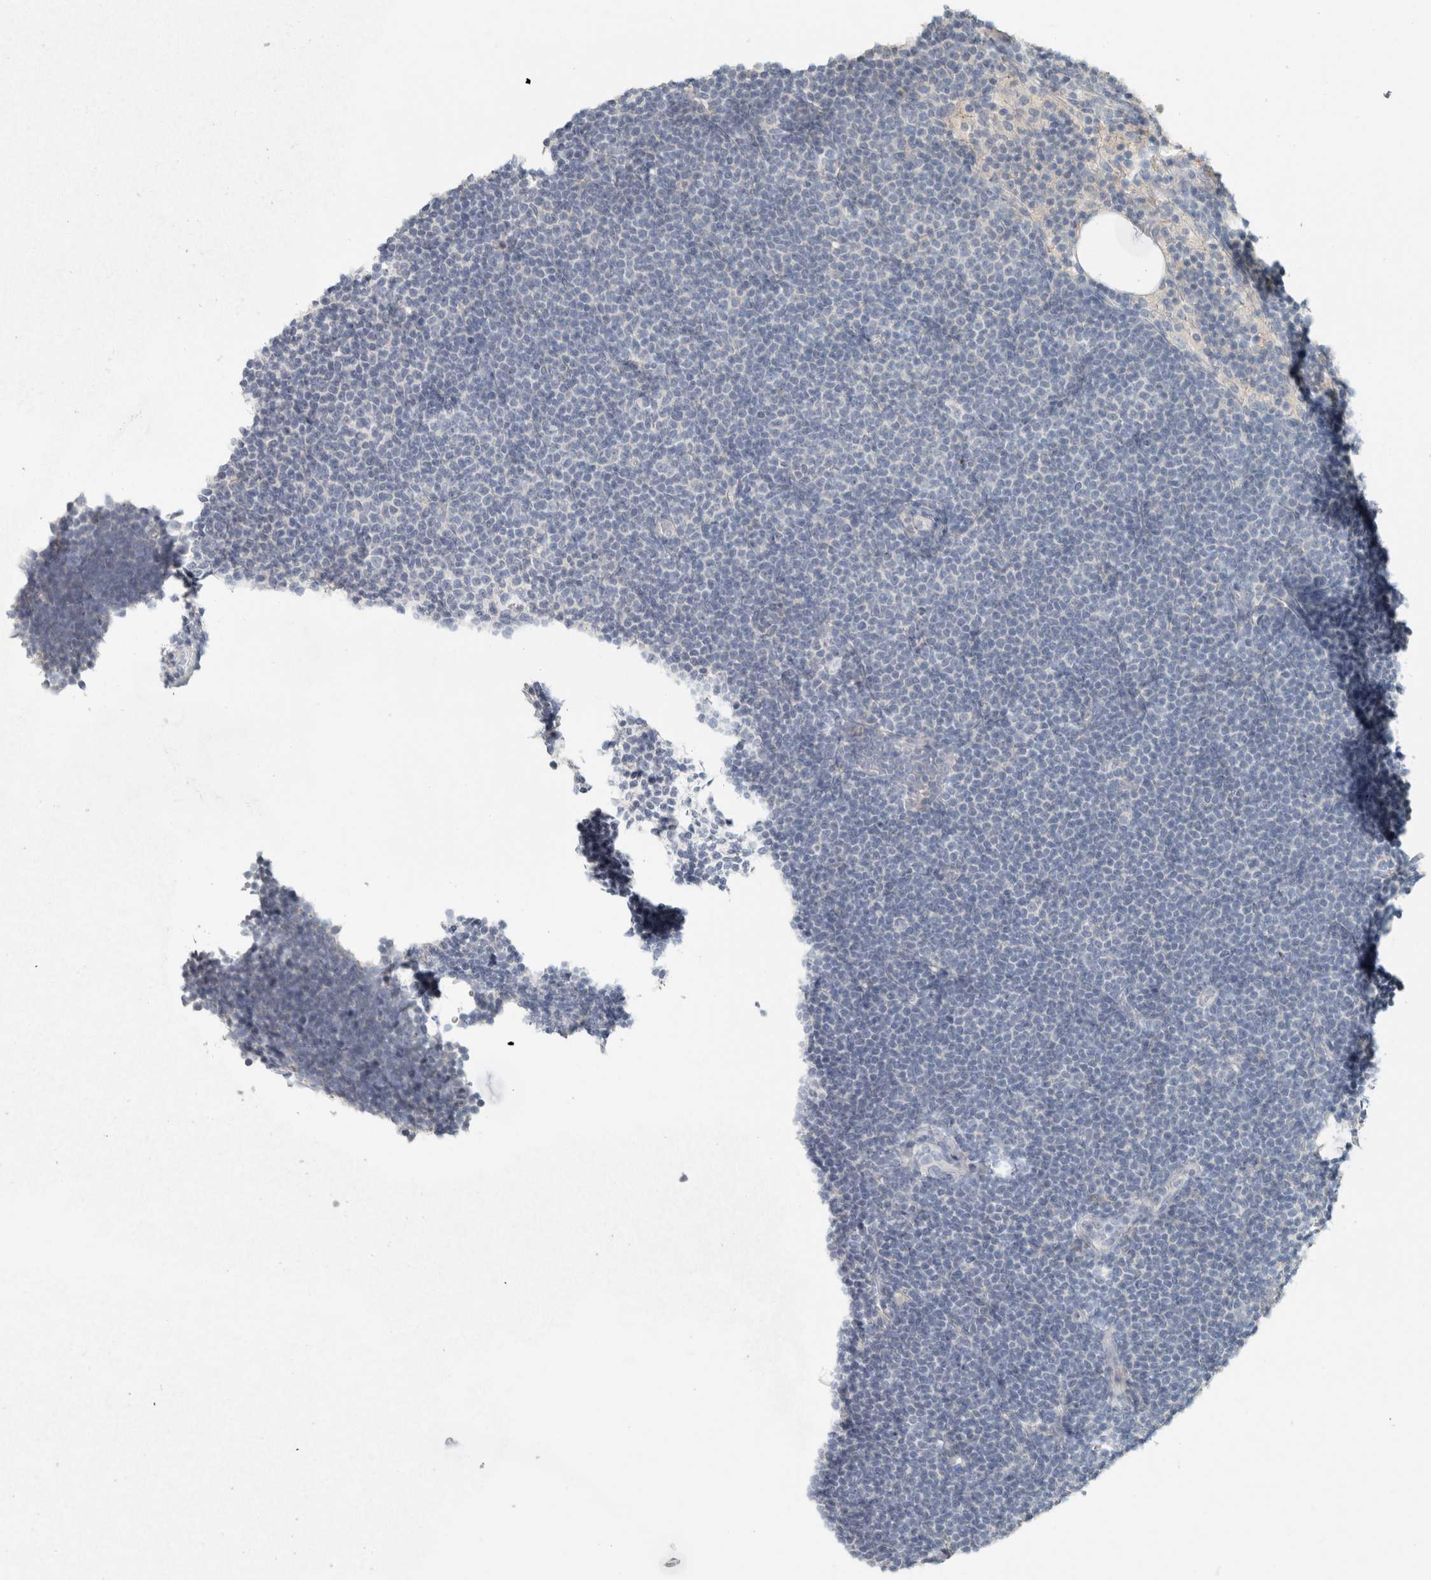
{"staining": {"intensity": "negative", "quantity": "none", "location": "none"}, "tissue": "lymphoma", "cell_type": "Tumor cells", "image_type": "cancer", "snomed": [{"axis": "morphology", "description": "Malignant lymphoma, non-Hodgkin's type, Low grade"}, {"axis": "topography", "description": "Lymph node"}], "caption": "High magnification brightfield microscopy of lymphoma stained with DAB (brown) and counterstained with hematoxylin (blue): tumor cells show no significant expression.", "gene": "SCIN", "patient": {"sex": "female", "age": 53}}